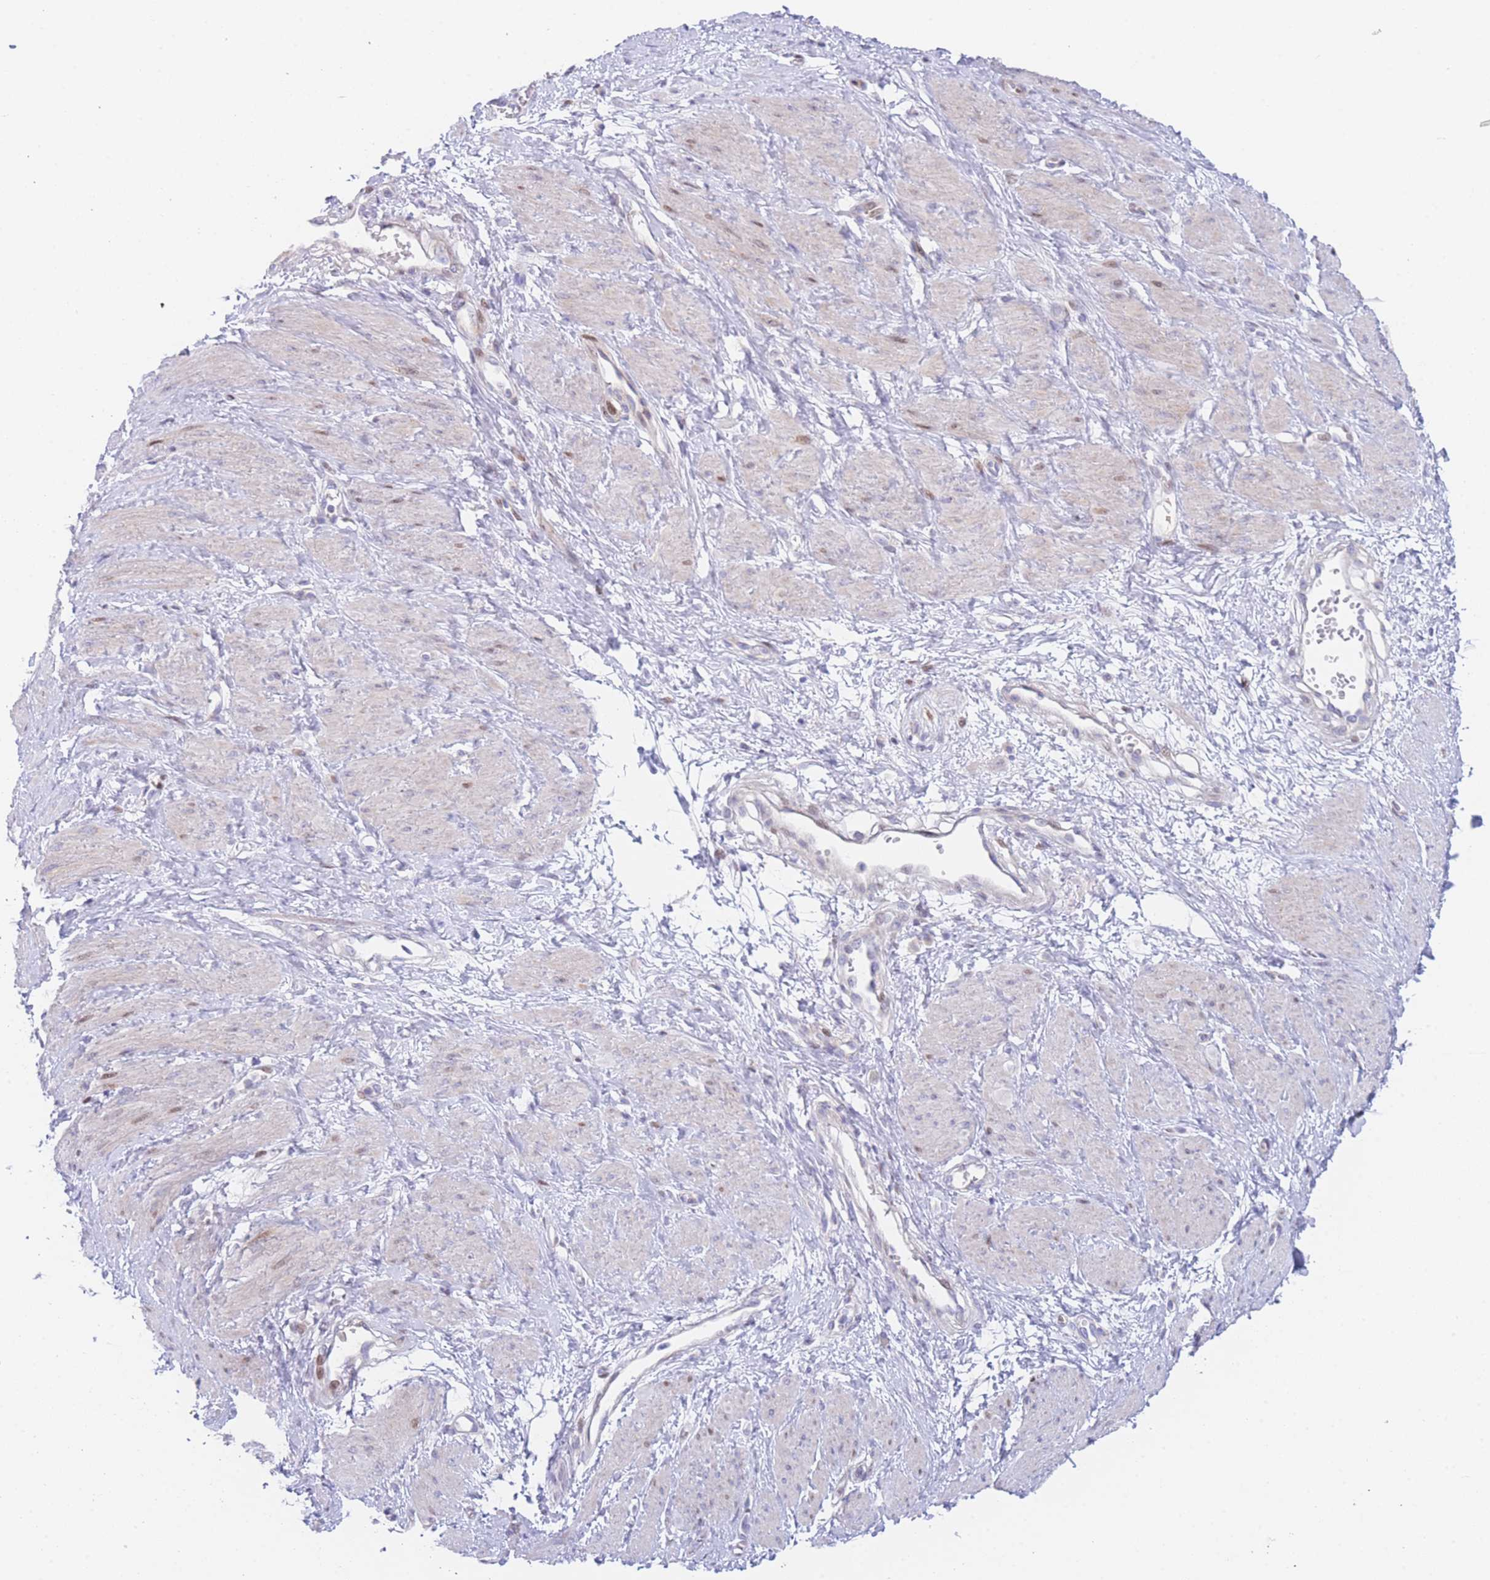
{"staining": {"intensity": "moderate", "quantity": "<25%", "location": "nuclear"}, "tissue": "smooth muscle", "cell_type": "Smooth muscle cells", "image_type": "normal", "snomed": [{"axis": "morphology", "description": "Normal tissue, NOS"}, {"axis": "topography", "description": "Smooth muscle"}, {"axis": "topography", "description": "Uterus"}], "caption": "Immunohistochemistry (IHC) (DAB (3,3'-diaminobenzidine)) staining of unremarkable human smooth muscle exhibits moderate nuclear protein expression in approximately <25% of smooth muscle cells.", "gene": "GPAM", "patient": {"sex": "female", "age": 39}}